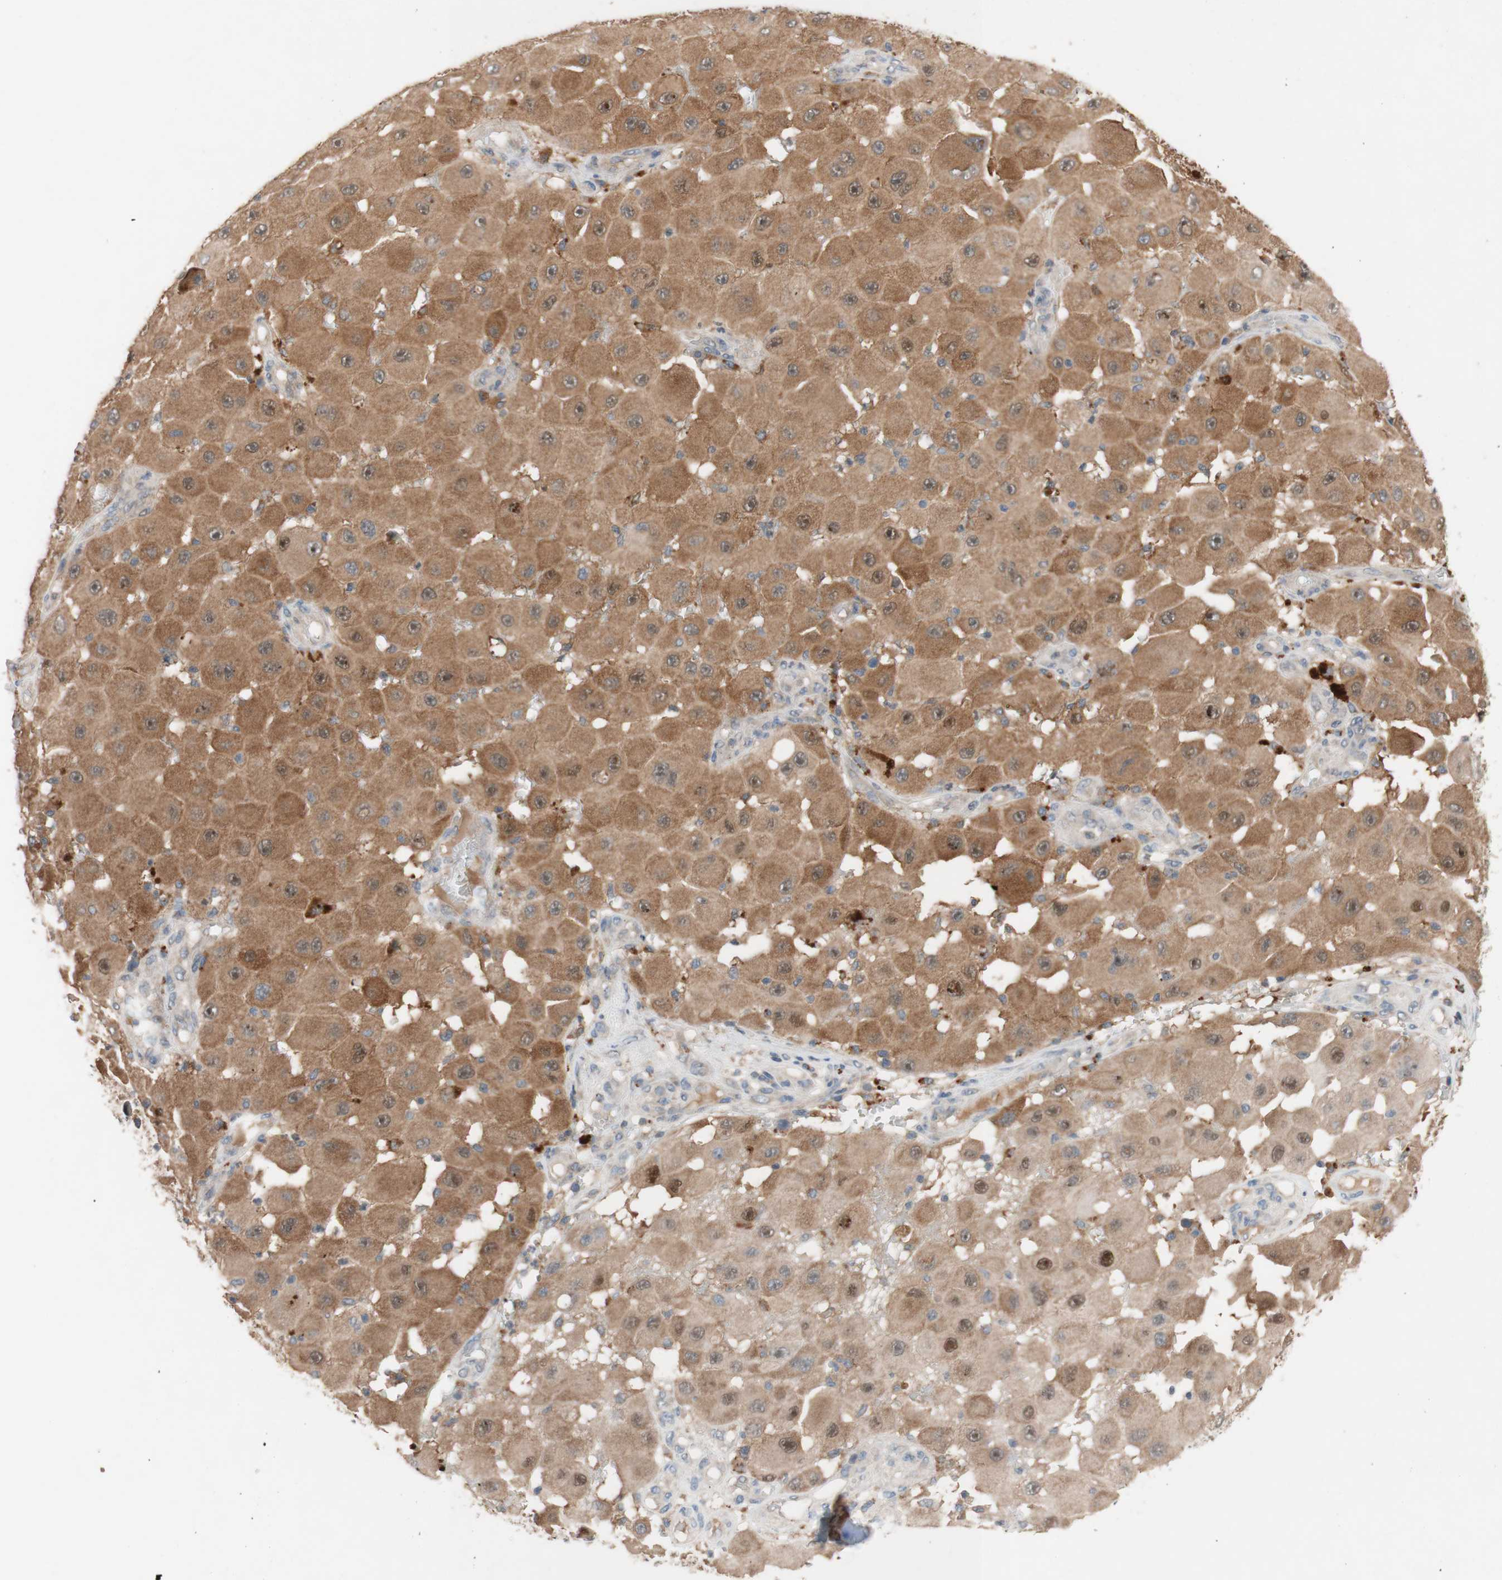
{"staining": {"intensity": "moderate", "quantity": ">75%", "location": "cytoplasmic/membranous,nuclear"}, "tissue": "melanoma", "cell_type": "Tumor cells", "image_type": "cancer", "snomed": [{"axis": "morphology", "description": "Malignant melanoma, NOS"}, {"axis": "topography", "description": "Skin"}], "caption": "Protein positivity by immunohistochemistry (IHC) reveals moderate cytoplasmic/membranous and nuclear positivity in approximately >75% of tumor cells in melanoma.", "gene": "PEX2", "patient": {"sex": "female", "age": 81}}